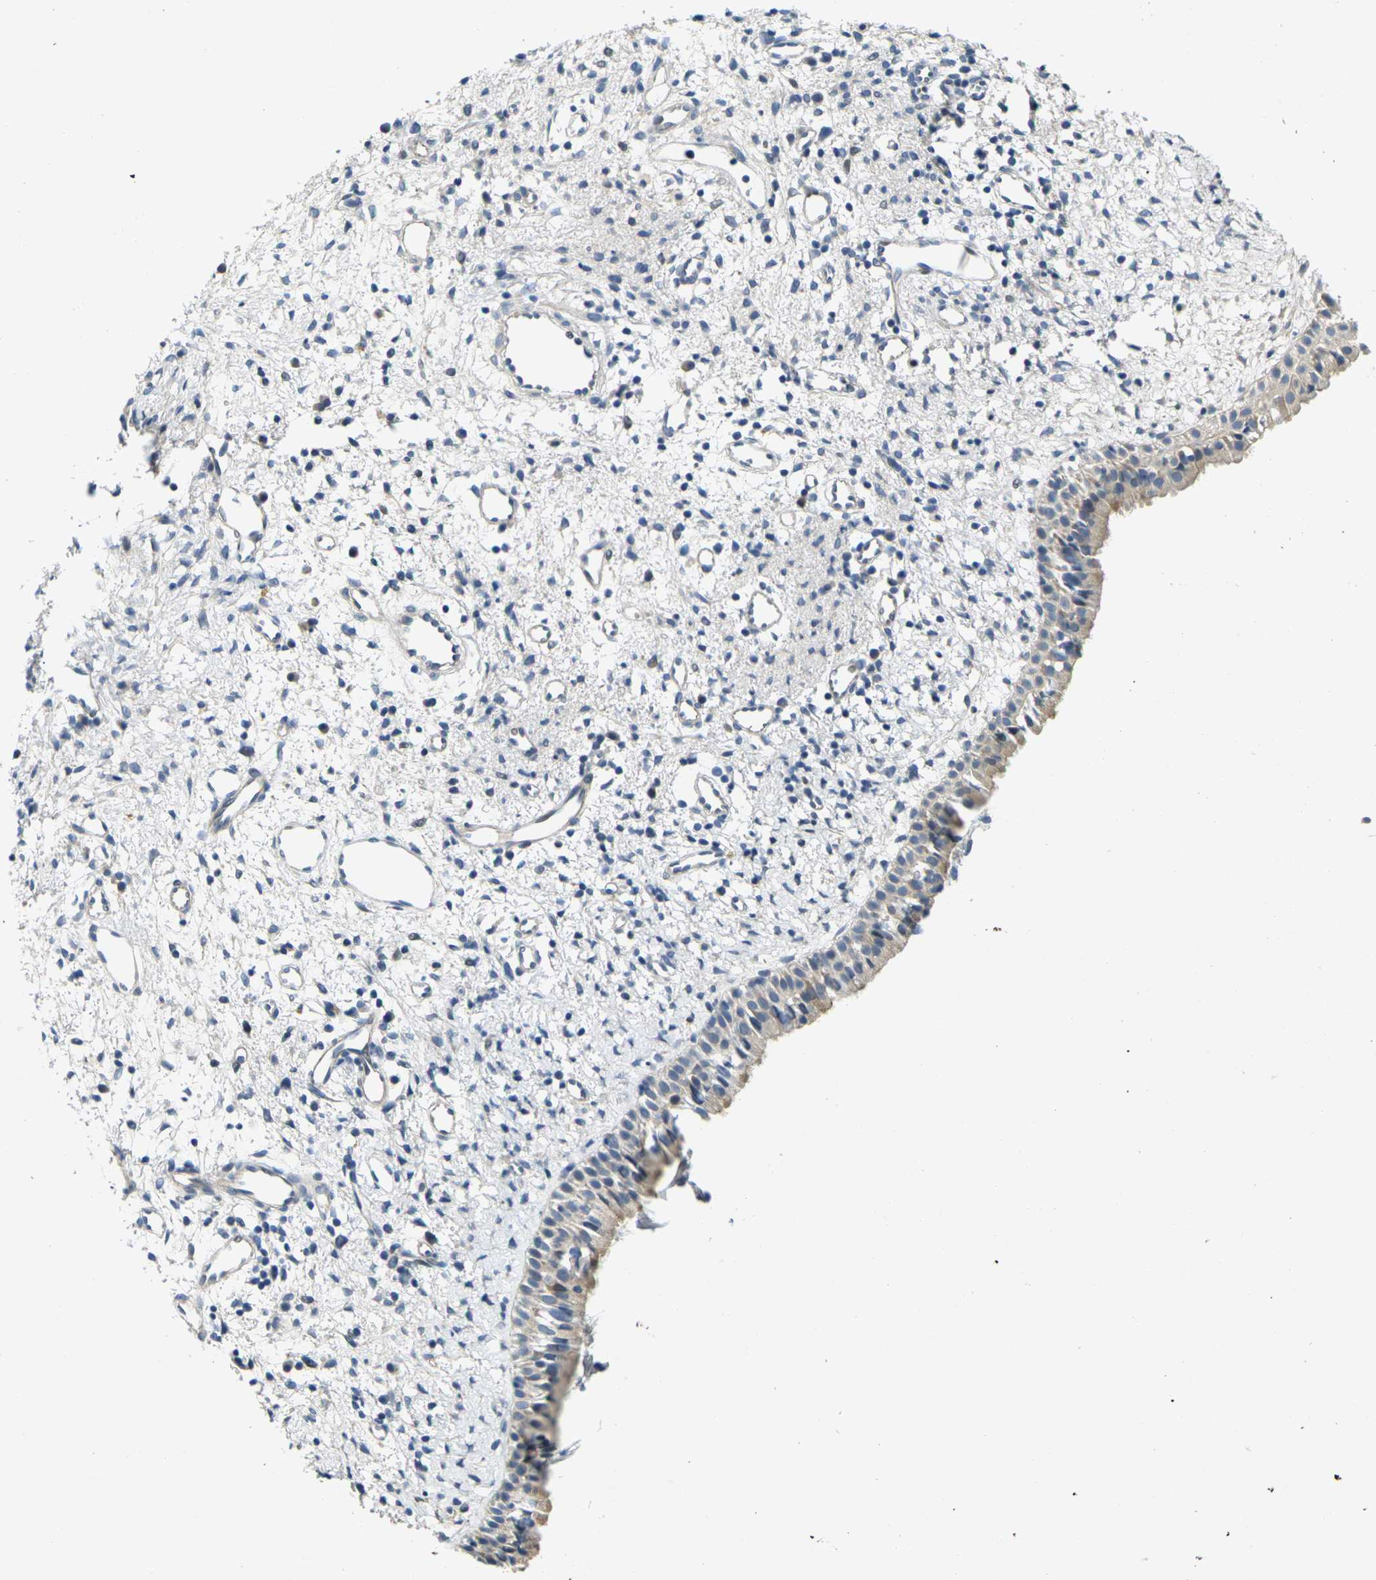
{"staining": {"intensity": "weak", "quantity": "25%-75%", "location": "cytoplasmic/membranous"}, "tissue": "nasopharynx", "cell_type": "Respiratory epithelial cells", "image_type": "normal", "snomed": [{"axis": "morphology", "description": "Normal tissue, NOS"}, {"axis": "topography", "description": "Nasopharynx"}], "caption": "Respiratory epithelial cells reveal weak cytoplasmic/membranous staining in approximately 25%-75% of cells in benign nasopharynx. (Stains: DAB (3,3'-diaminobenzidine) in brown, nuclei in blue, Microscopy: brightfield microscopy at high magnification).", "gene": "SHISAL2B", "patient": {"sex": "male", "age": 22}}